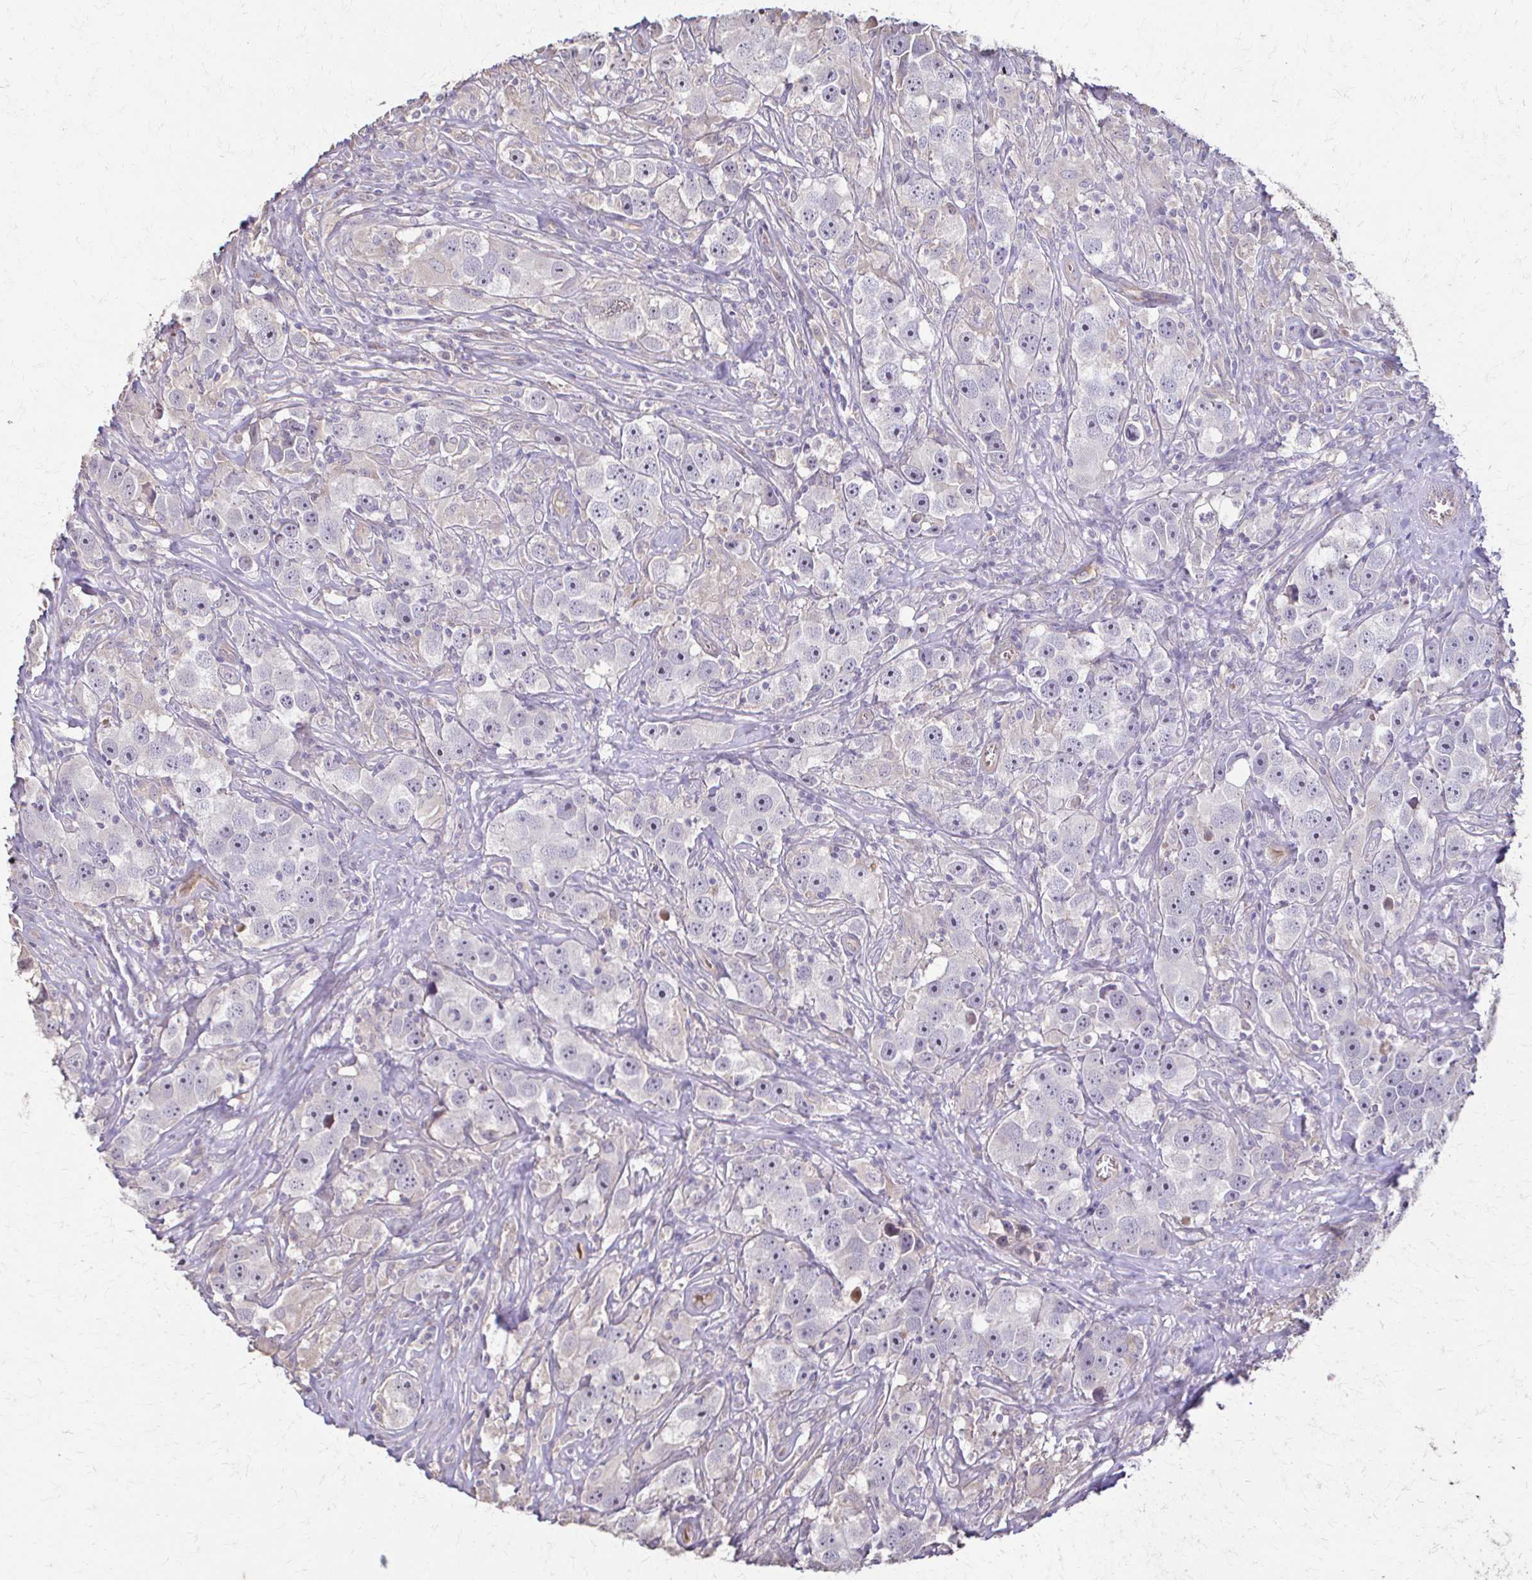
{"staining": {"intensity": "negative", "quantity": "none", "location": "none"}, "tissue": "testis cancer", "cell_type": "Tumor cells", "image_type": "cancer", "snomed": [{"axis": "morphology", "description": "Seminoma, NOS"}, {"axis": "topography", "description": "Testis"}], "caption": "Testis seminoma stained for a protein using immunohistochemistry reveals no staining tumor cells.", "gene": "IL18BP", "patient": {"sex": "male", "age": 49}}